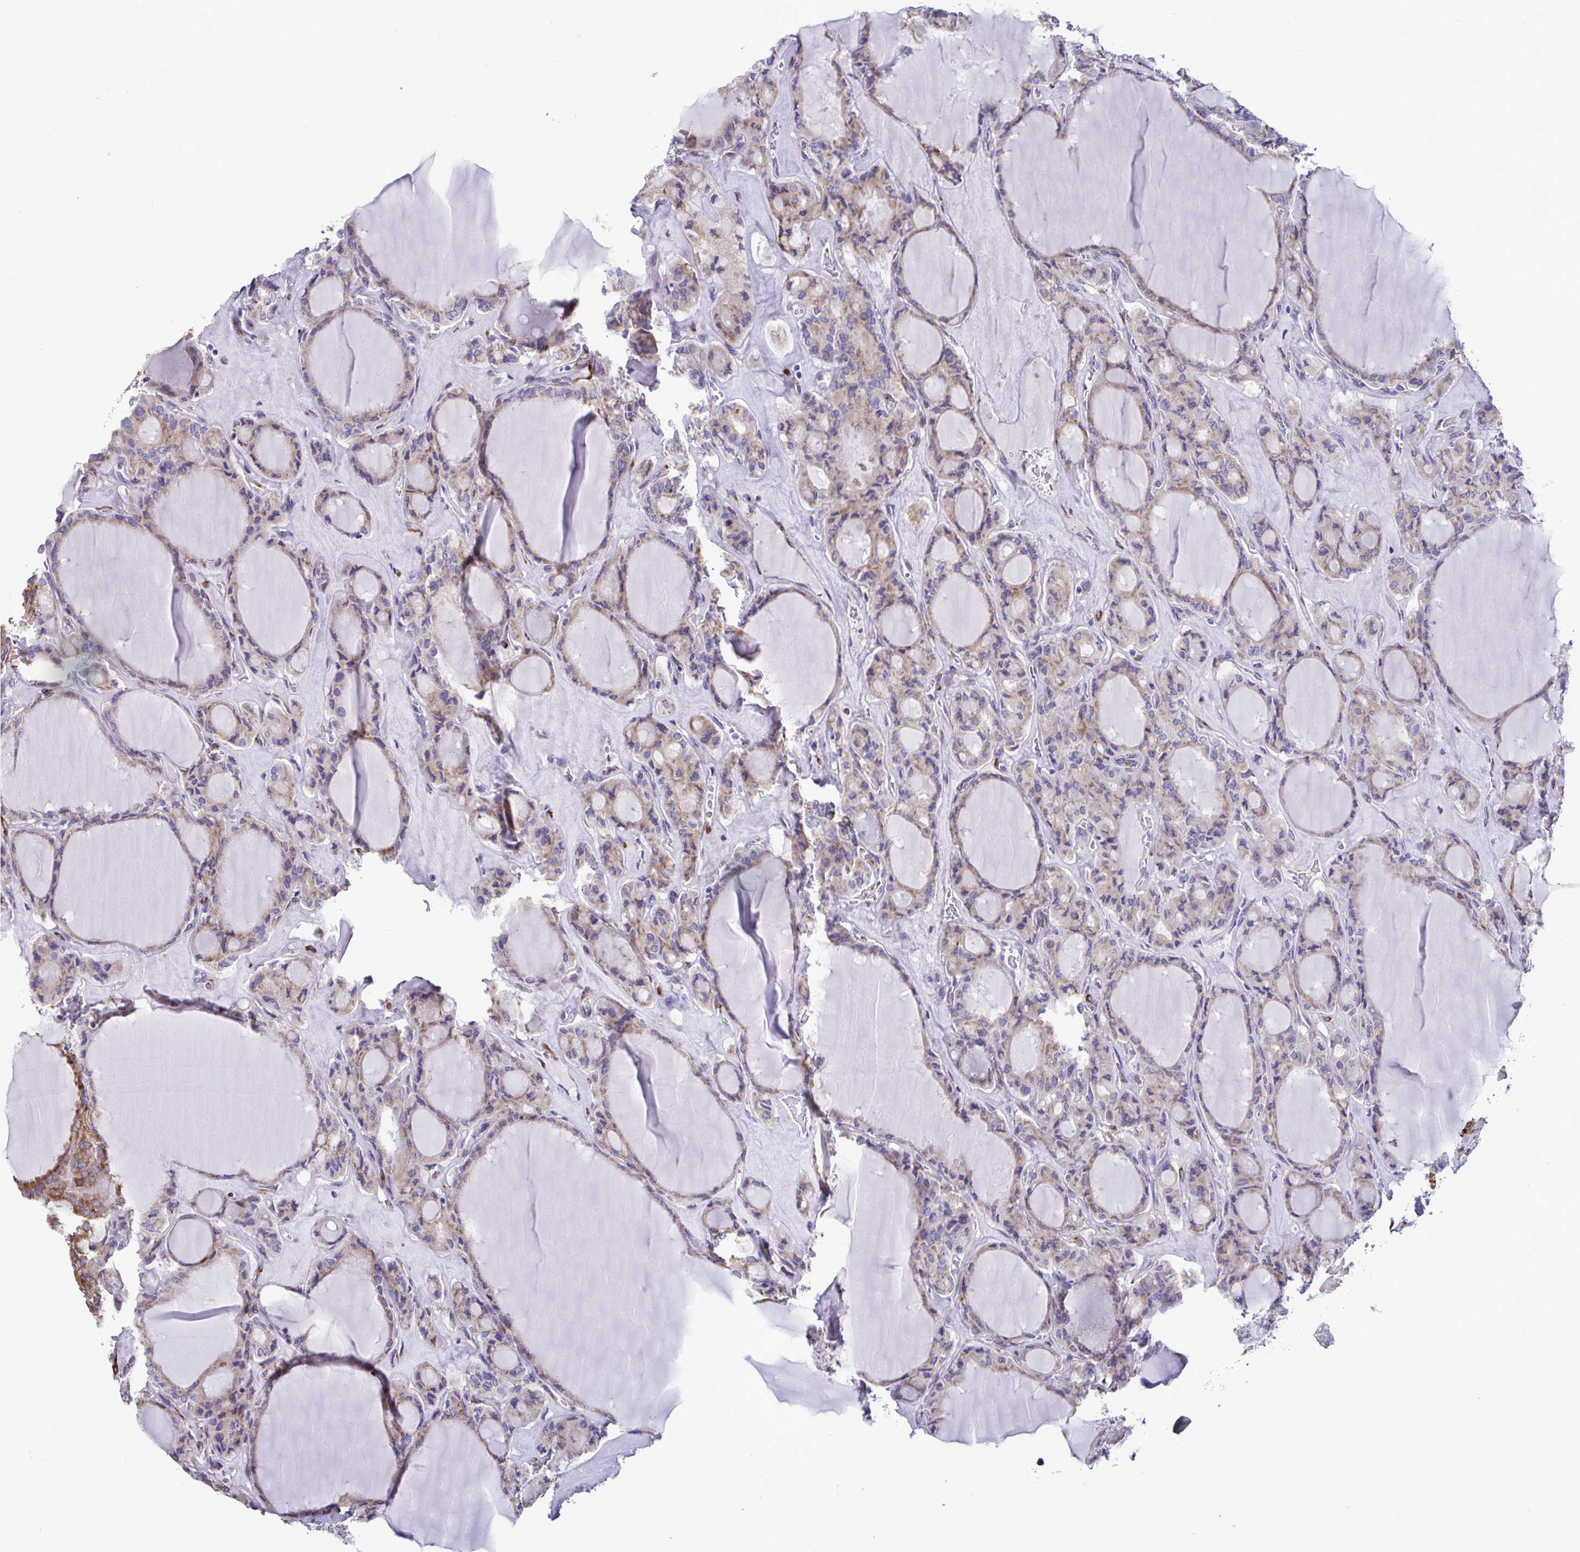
{"staining": {"intensity": "strong", "quantity": "25%-75%", "location": "cytoplasmic/membranous"}, "tissue": "thyroid cancer", "cell_type": "Tumor cells", "image_type": "cancer", "snomed": [{"axis": "morphology", "description": "Follicular adenoma carcinoma, NOS"}, {"axis": "topography", "description": "Thyroid gland"}], "caption": "A micrograph of human thyroid follicular adenoma carcinoma stained for a protein exhibits strong cytoplasmic/membranous brown staining in tumor cells. (IHC, brightfield microscopy, high magnification).", "gene": "ASPH", "patient": {"sex": "female", "age": 63}}